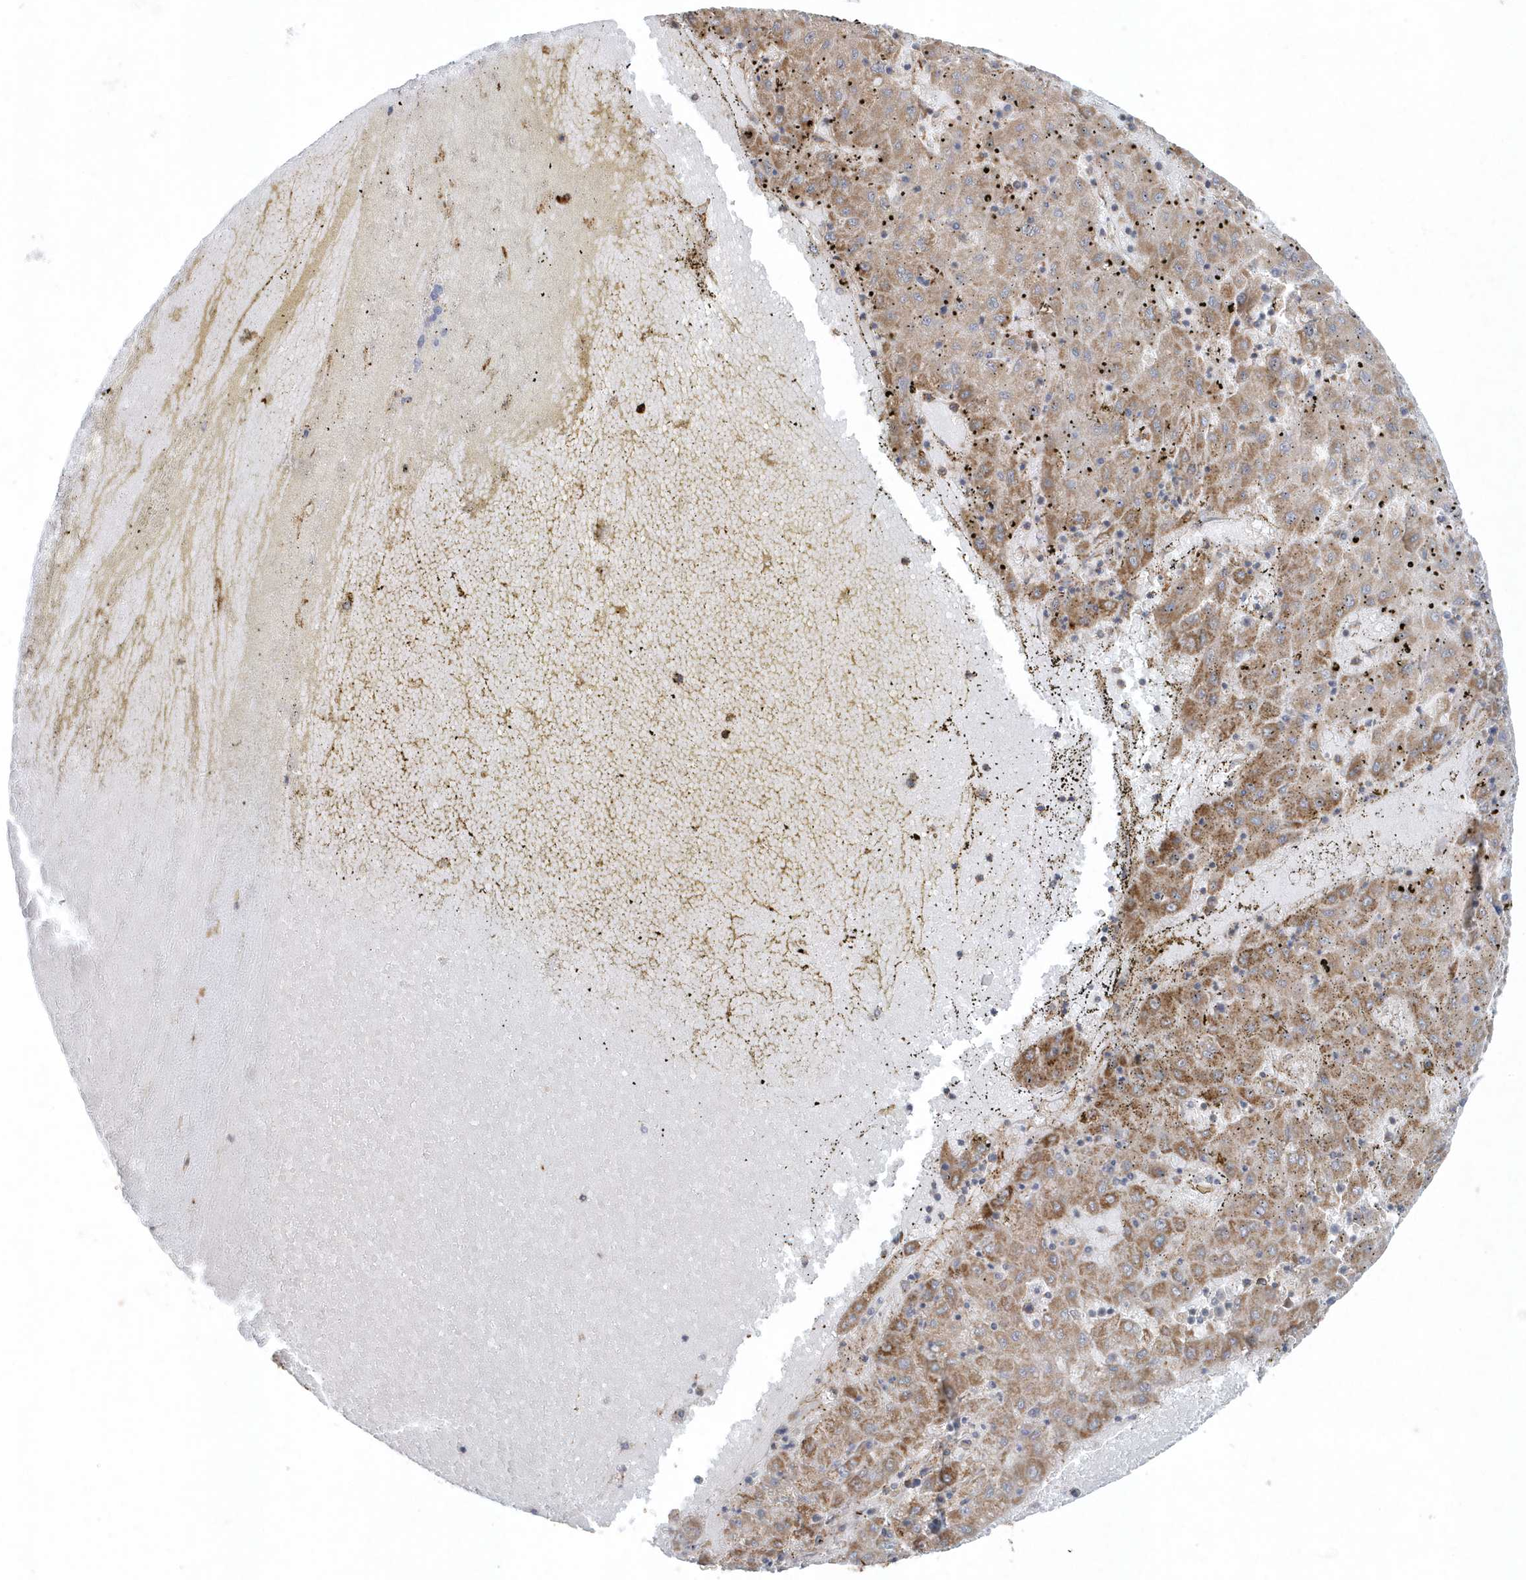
{"staining": {"intensity": "moderate", "quantity": "25%-75%", "location": "cytoplasmic/membranous"}, "tissue": "liver cancer", "cell_type": "Tumor cells", "image_type": "cancer", "snomed": [{"axis": "morphology", "description": "Carcinoma, Hepatocellular, NOS"}, {"axis": "topography", "description": "Liver"}], "caption": "This histopathology image exhibits IHC staining of human hepatocellular carcinoma (liver), with medium moderate cytoplasmic/membranous staining in approximately 25%-75% of tumor cells.", "gene": "MMUT", "patient": {"sex": "male", "age": 72}}